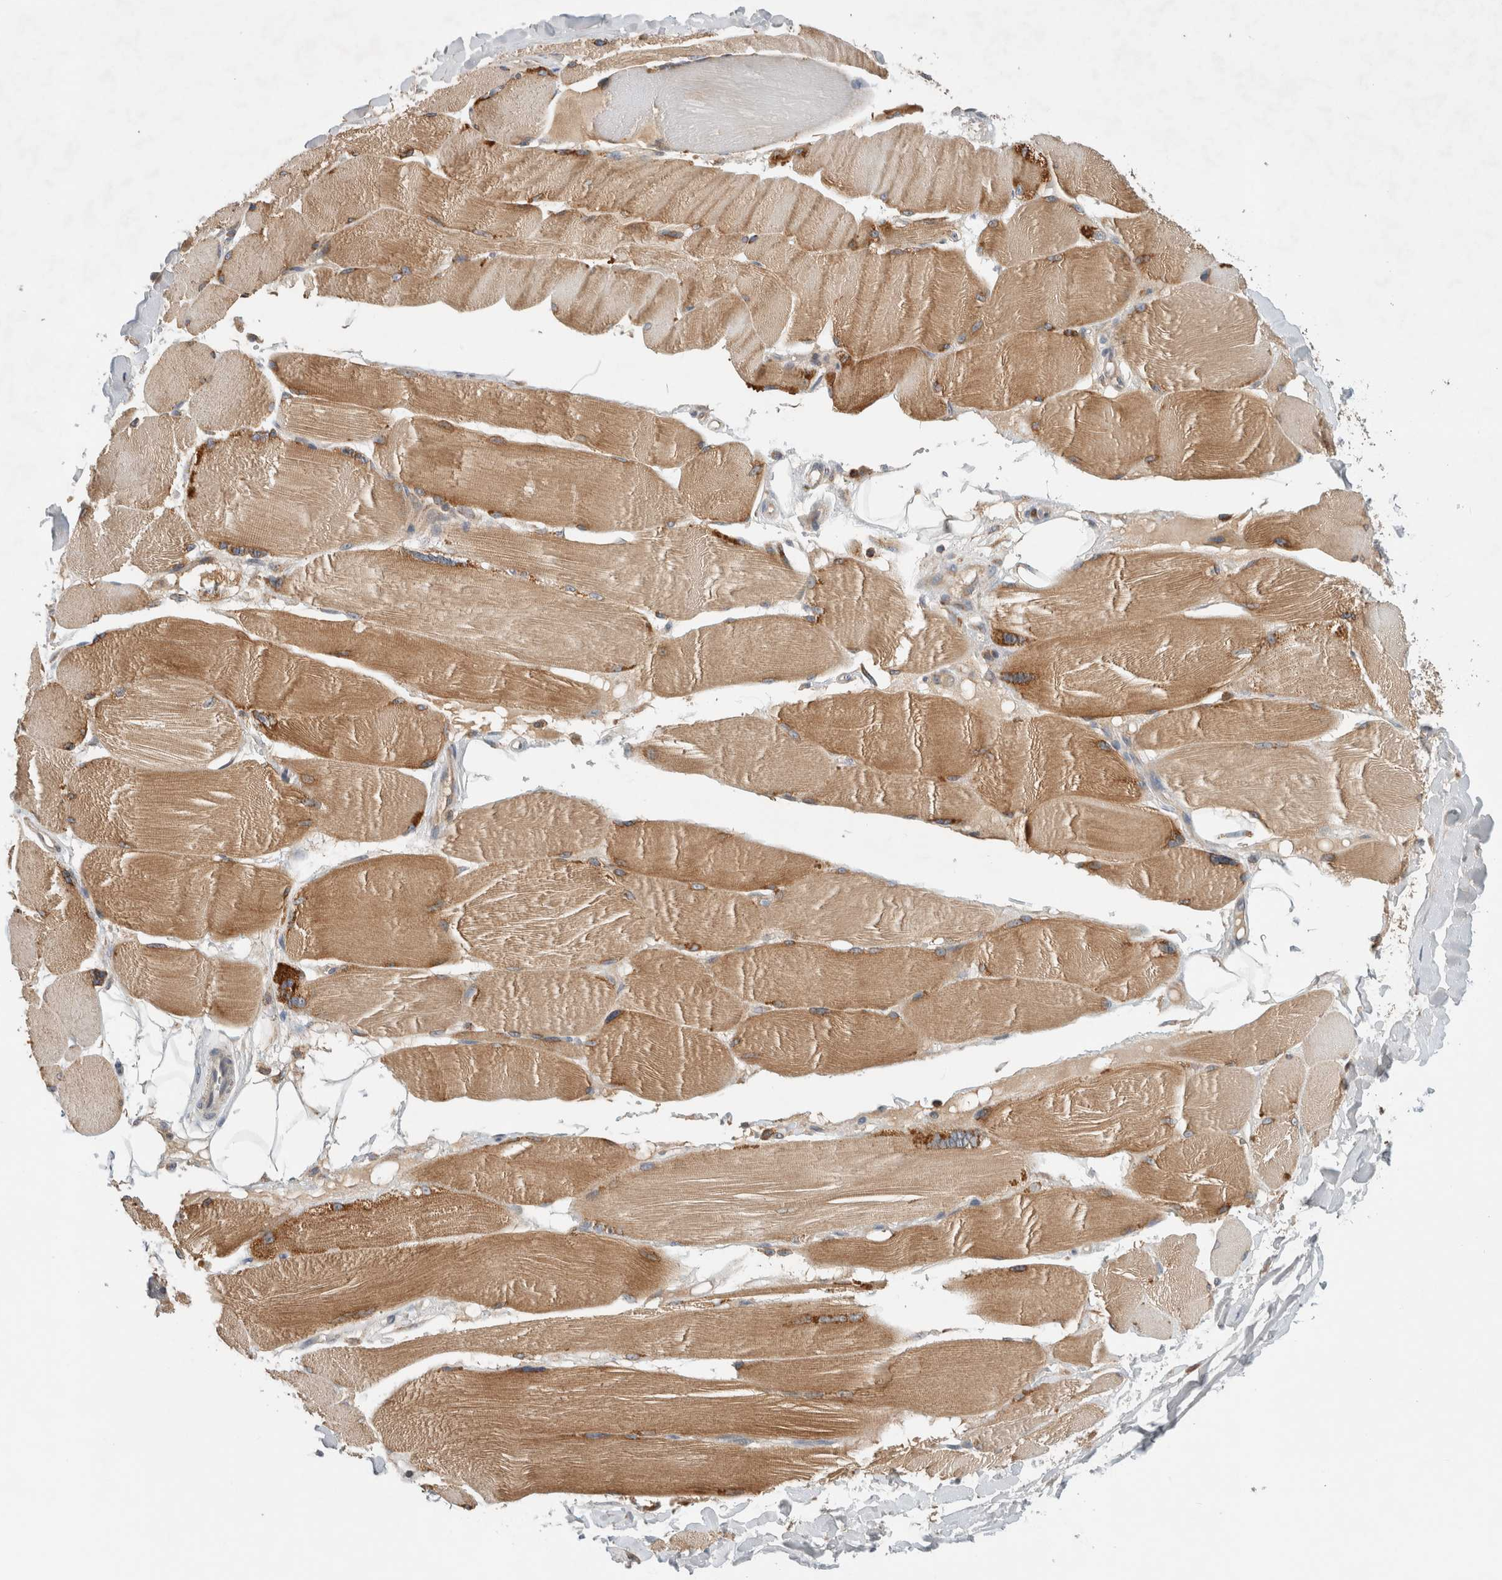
{"staining": {"intensity": "strong", "quantity": "25%-75%", "location": "cytoplasmic/membranous"}, "tissue": "skeletal muscle", "cell_type": "Myocytes", "image_type": "normal", "snomed": [{"axis": "morphology", "description": "Normal tissue, NOS"}, {"axis": "topography", "description": "Skin"}, {"axis": "topography", "description": "Skeletal muscle"}], "caption": "High-power microscopy captured an immunohistochemistry photomicrograph of normal skeletal muscle, revealing strong cytoplasmic/membranous expression in about 25%-75% of myocytes. The staining was performed using DAB to visualize the protein expression in brown, while the nuclei were stained in blue with hematoxylin (Magnification: 20x).", "gene": "AMPD1", "patient": {"sex": "male", "age": 83}}